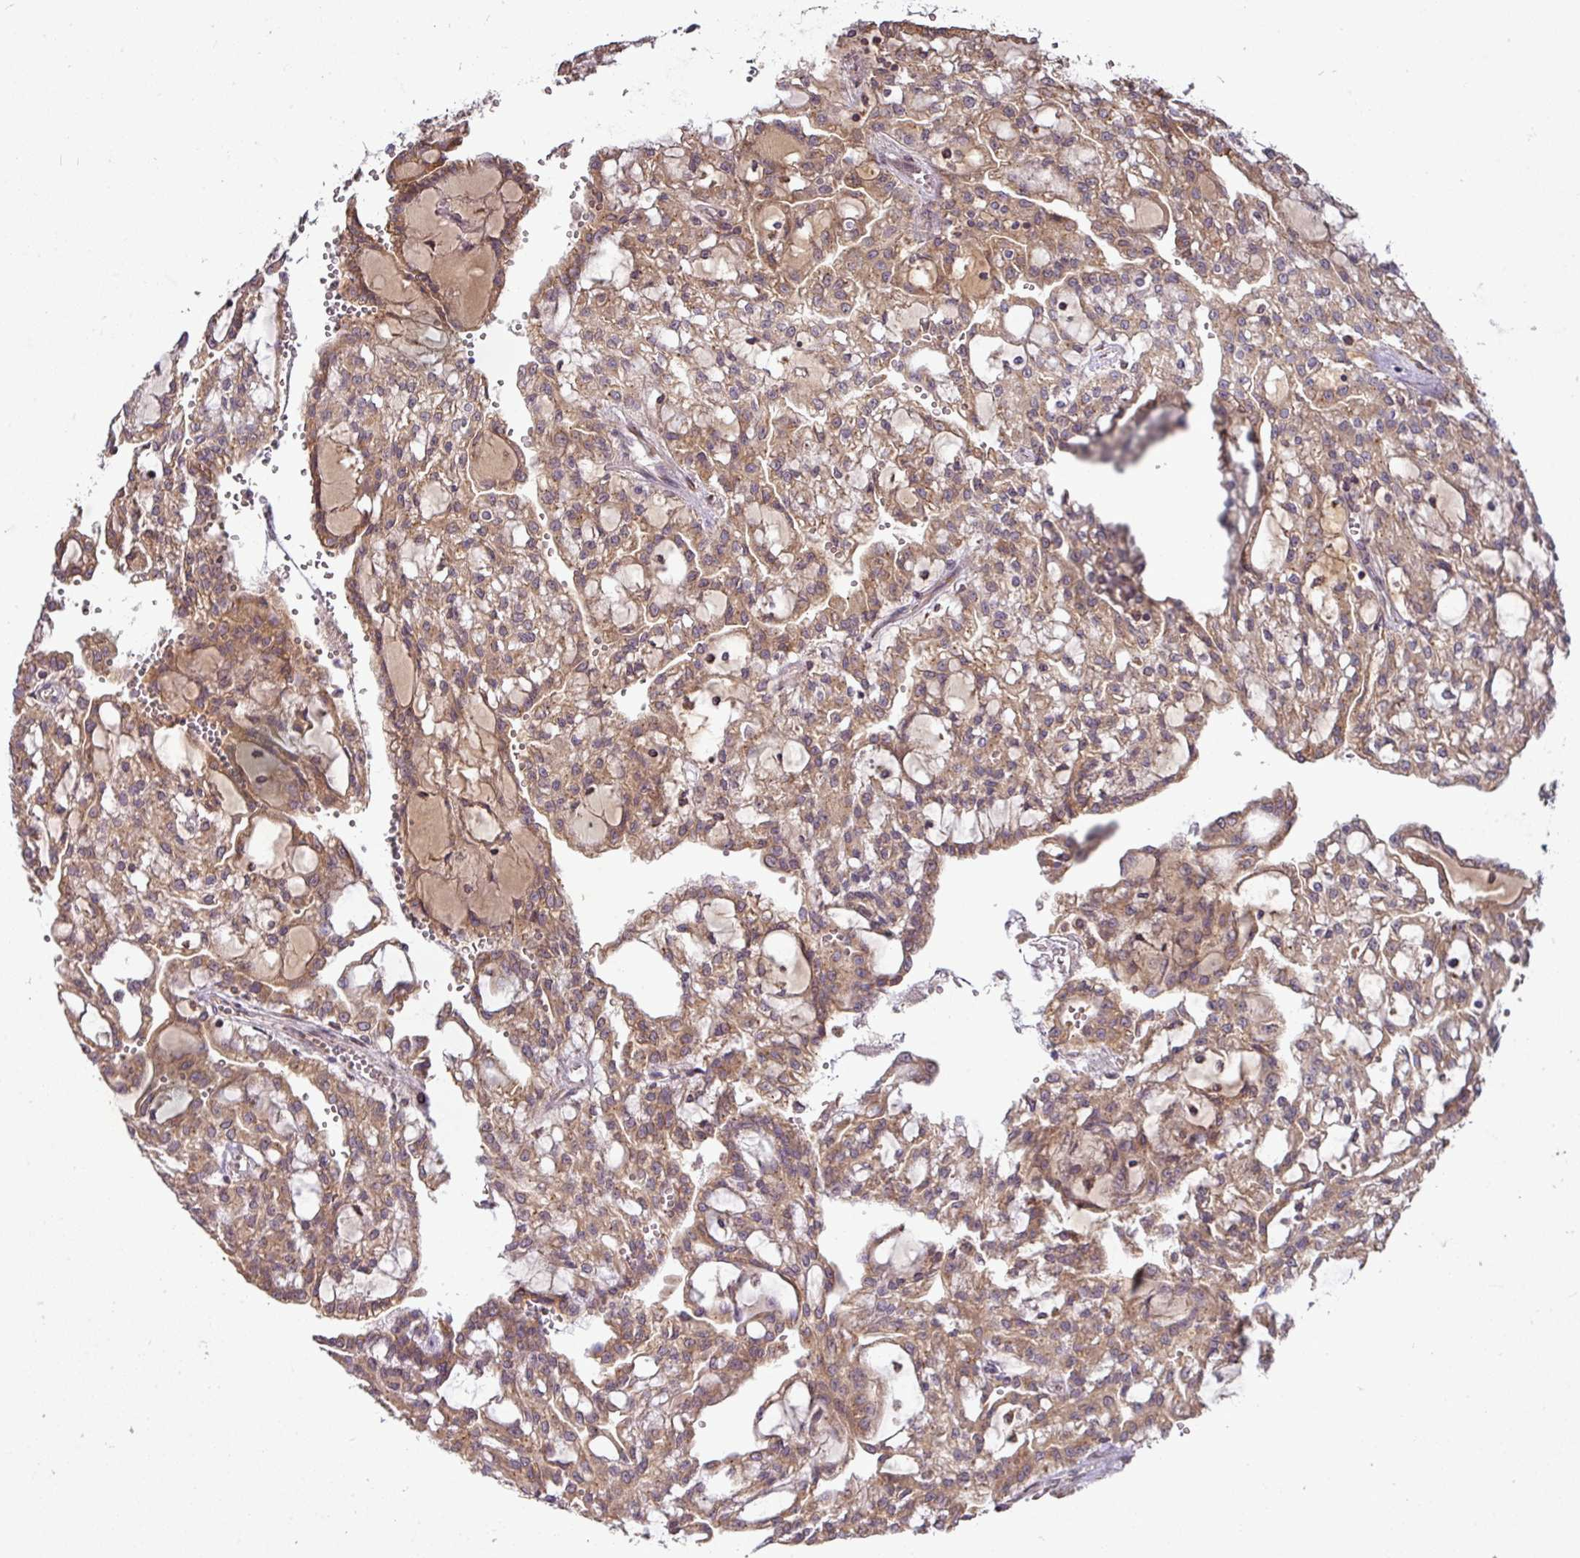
{"staining": {"intensity": "moderate", "quantity": ">75%", "location": "cytoplasmic/membranous"}, "tissue": "renal cancer", "cell_type": "Tumor cells", "image_type": "cancer", "snomed": [{"axis": "morphology", "description": "Adenocarcinoma, NOS"}, {"axis": "topography", "description": "Kidney"}], "caption": "Immunohistochemistry (DAB (3,3'-diaminobenzidine)) staining of human renal cancer (adenocarcinoma) reveals moderate cytoplasmic/membranous protein expression in approximately >75% of tumor cells.", "gene": "GALP", "patient": {"sex": "male", "age": 63}}